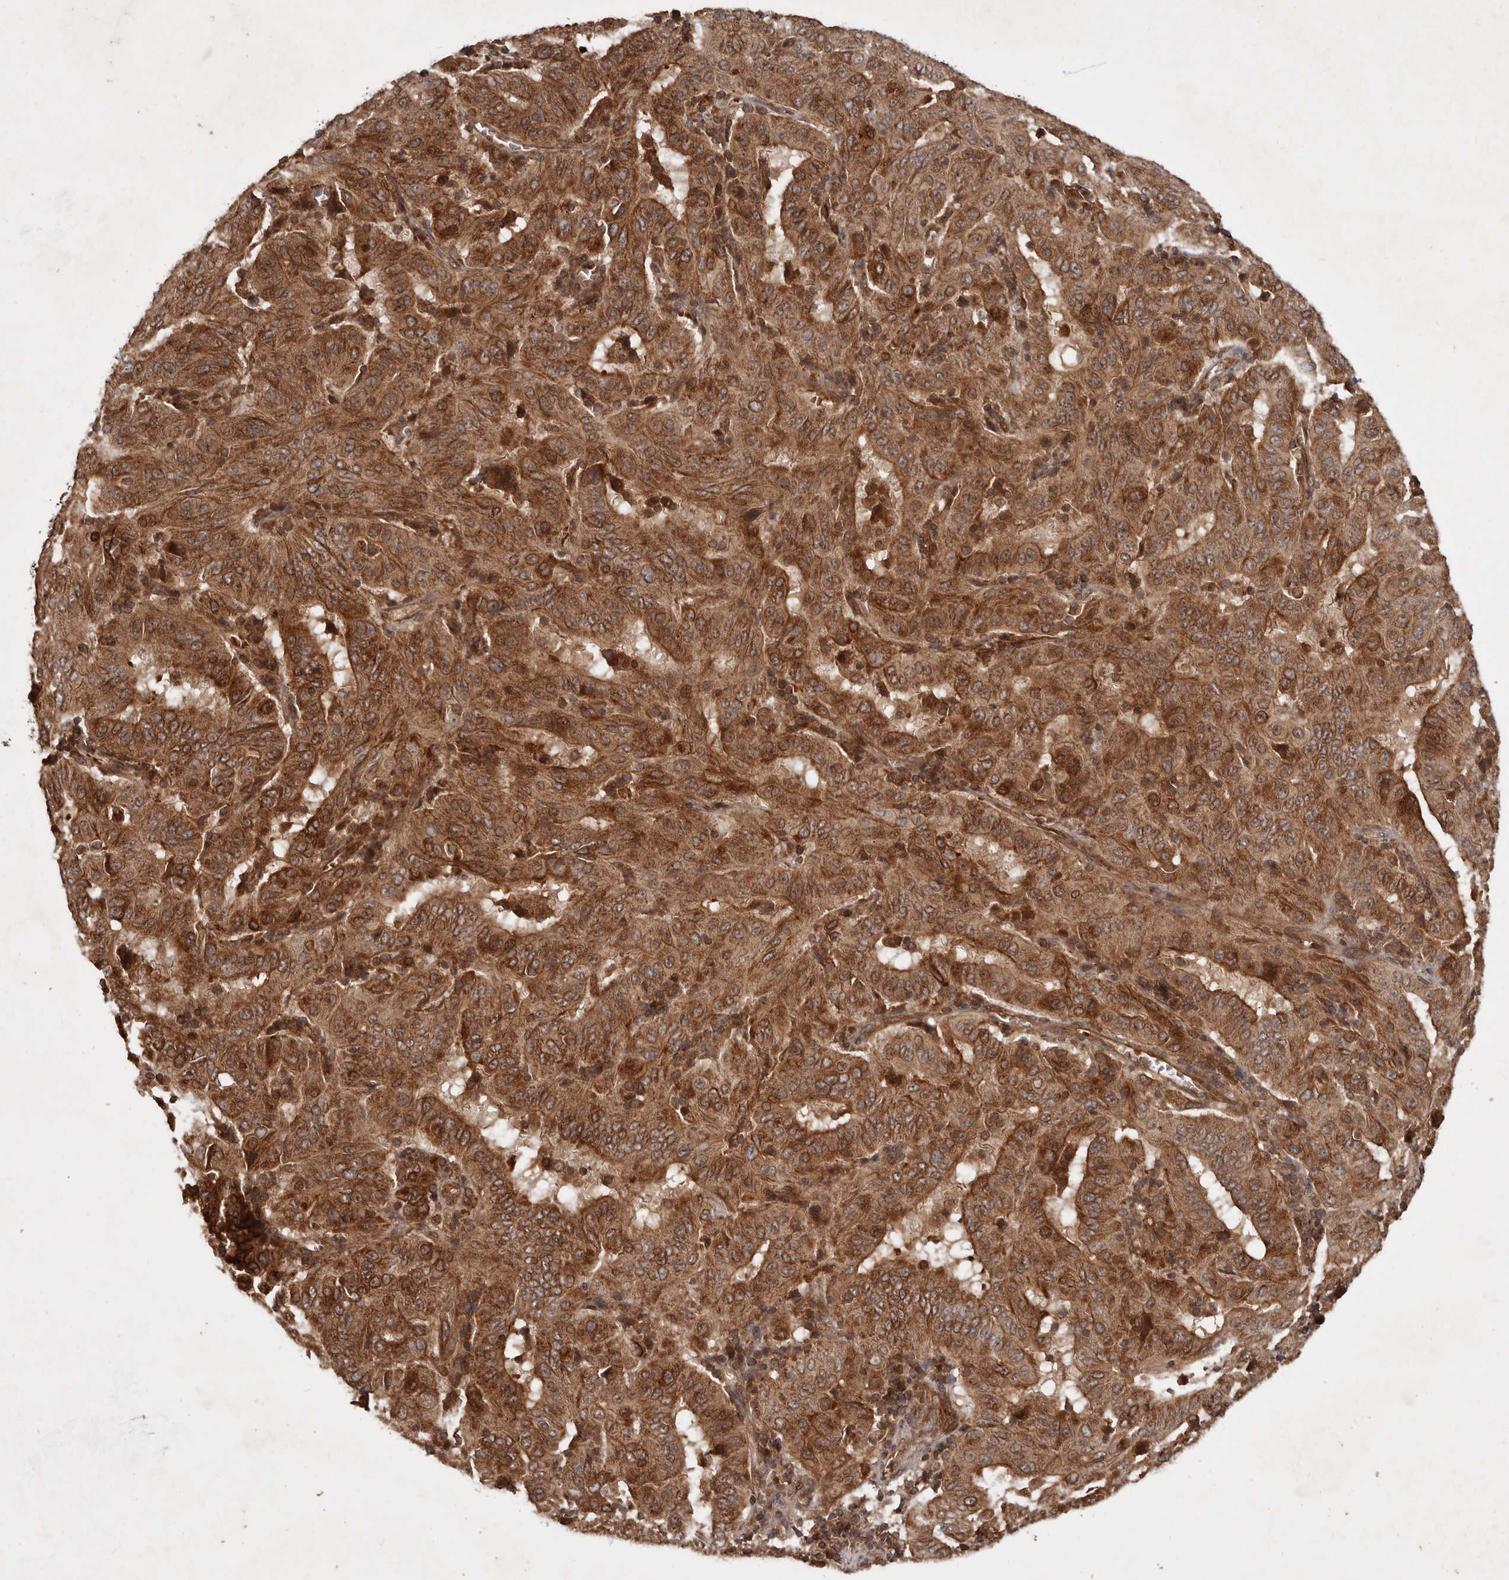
{"staining": {"intensity": "strong", "quantity": "25%-75%", "location": "cytoplasmic/membranous"}, "tissue": "pancreatic cancer", "cell_type": "Tumor cells", "image_type": "cancer", "snomed": [{"axis": "morphology", "description": "Adenocarcinoma, NOS"}, {"axis": "topography", "description": "Pancreas"}], "caption": "A high-resolution image shows immunohistochemistry (IHC) staining of adenocarcinoma (pancreatic), which exhibits strong cytoplasmic/membranous positivity in approximately 25%-75% of tumor cells.", "gene": "STK36", "patient": {"sex": "male", "age": 63}}